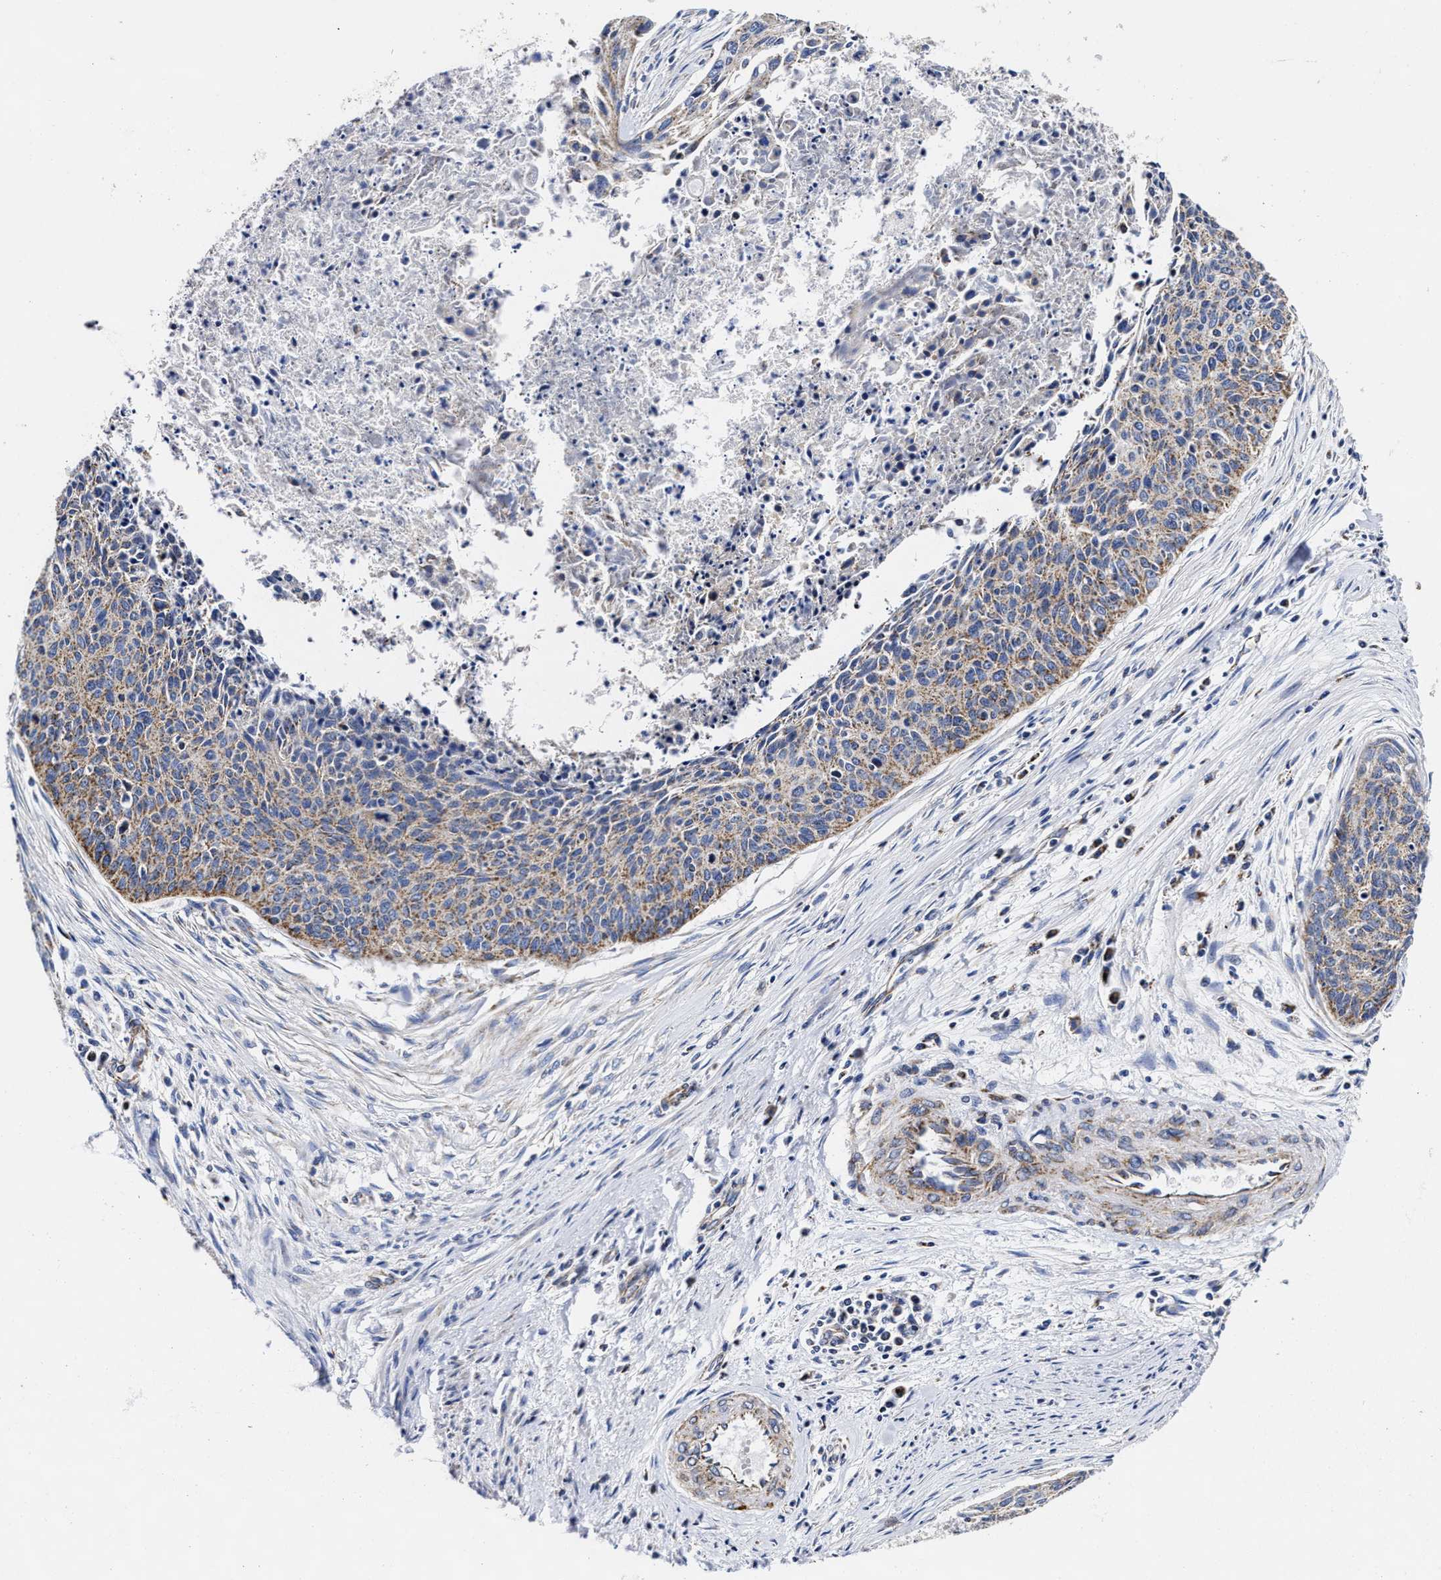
{"staining": {"intensity": "moderate", "quantity": "<25%", "location": "cytoplasmic/membranous"}, "tissue": "cervical cancer", "cell_type": "Tumor cells", "image_type": "cancer", "snomed": [{"axis": "morphology", "description": "Squamous cell carcinoma, NOS"}, {"axis": "topography", "description": "Cervix"}], "caption": "DAB immunohistochemical staining of human cervical squamous cell carcinoma displays moderate cytoplasmic/membranous protein staining in about <25% of tumor cells. The protein of interest is shown in brown color, while the nuclei are stained blue.", "gene": "HINT2", "patient": {"sex": "female", "age": 55}}